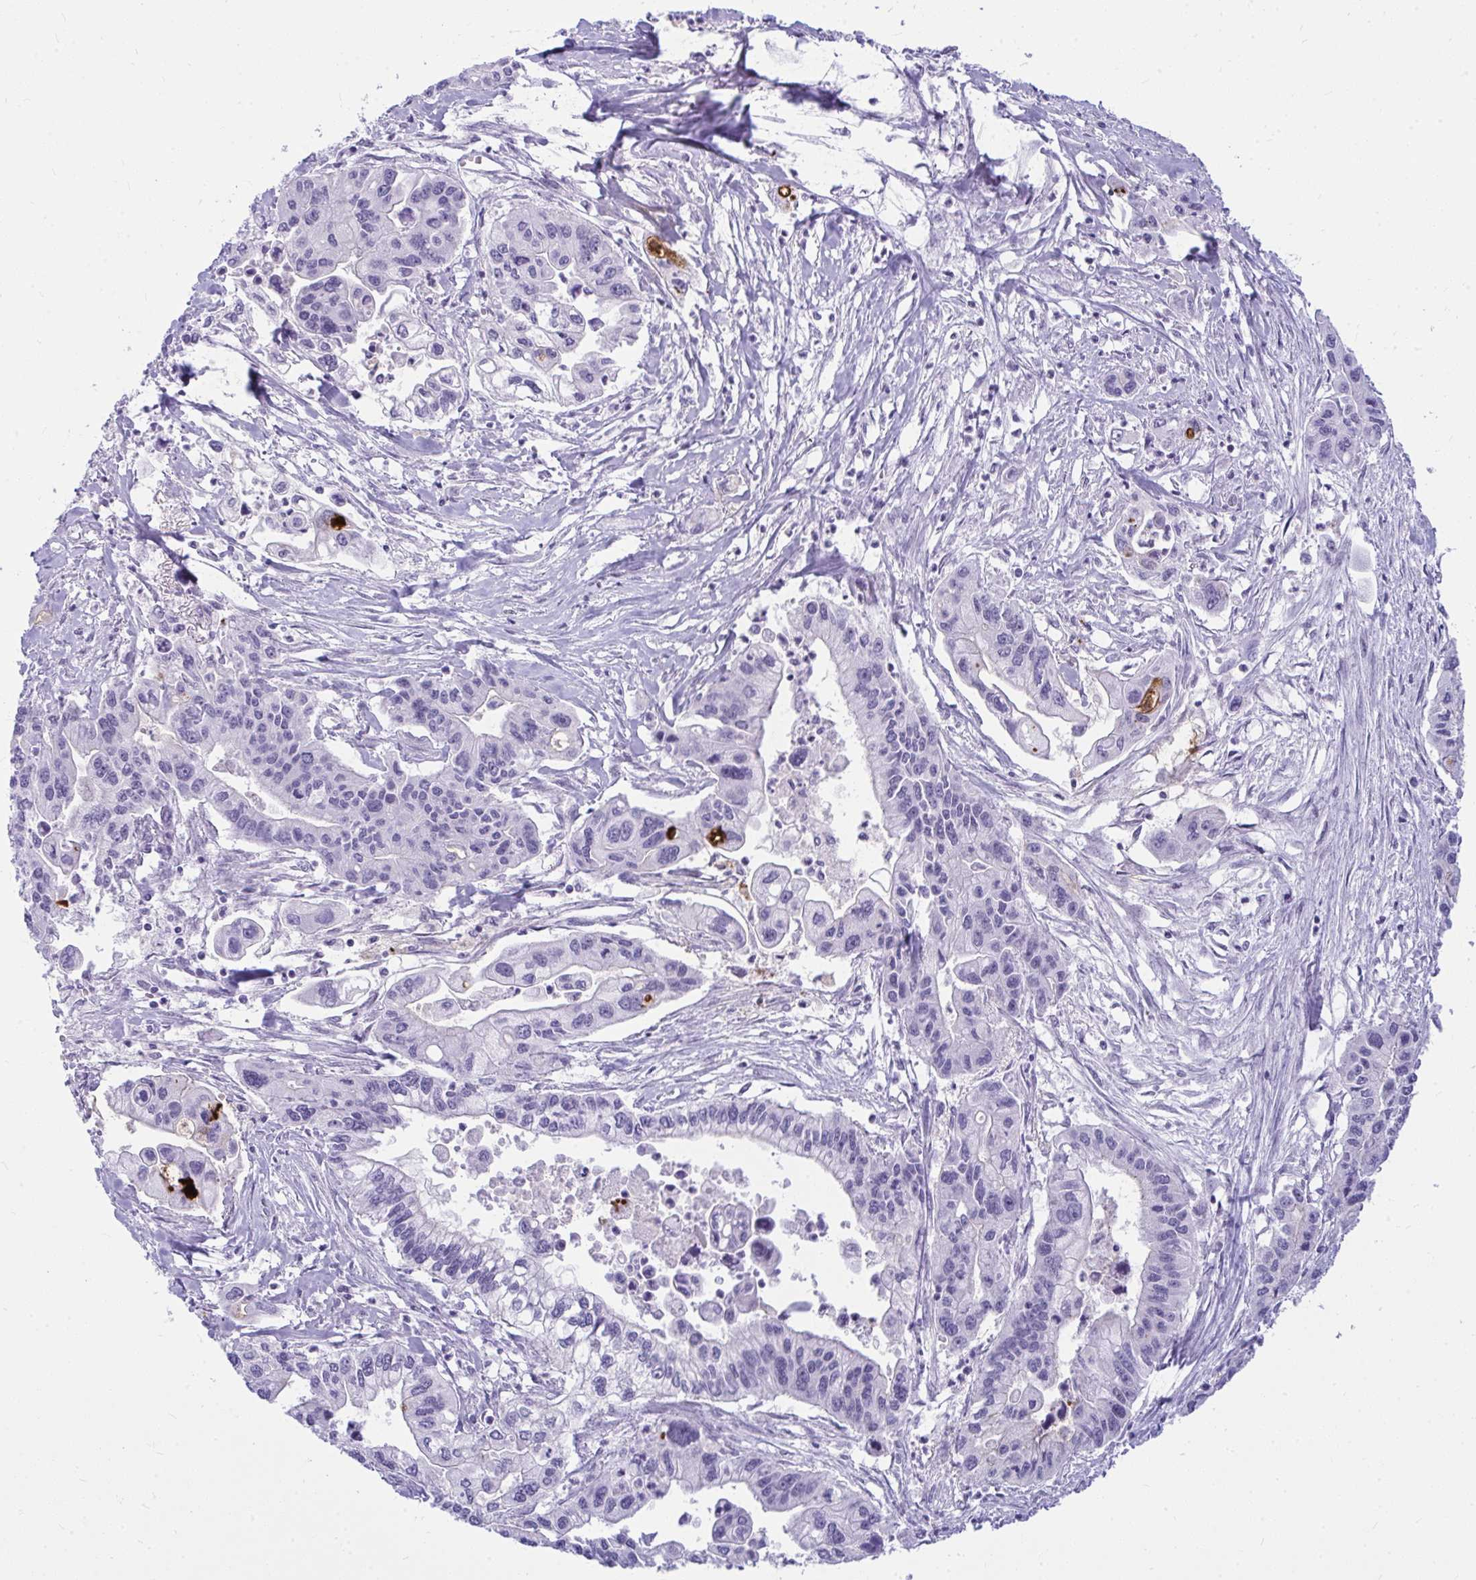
{"staining": {"intensity": "negative", "quantity": "none", "location": "none"}, "tissue": "pancreatic cancer", "cell_type": "Tumor cells", "image_type": "cancer", "snomed": [{"axis": "morphology", "description": "Adenocarcinoma, NOS"}, {"axis": "topography", "description": "Pancreas"}], "caption": "A photomicrograph of pancreatic cancer stained for a protein displays no brown staining in tumor cells.", "gene": "OR5F1", "patient": {"sex": "male", "age": 62}}